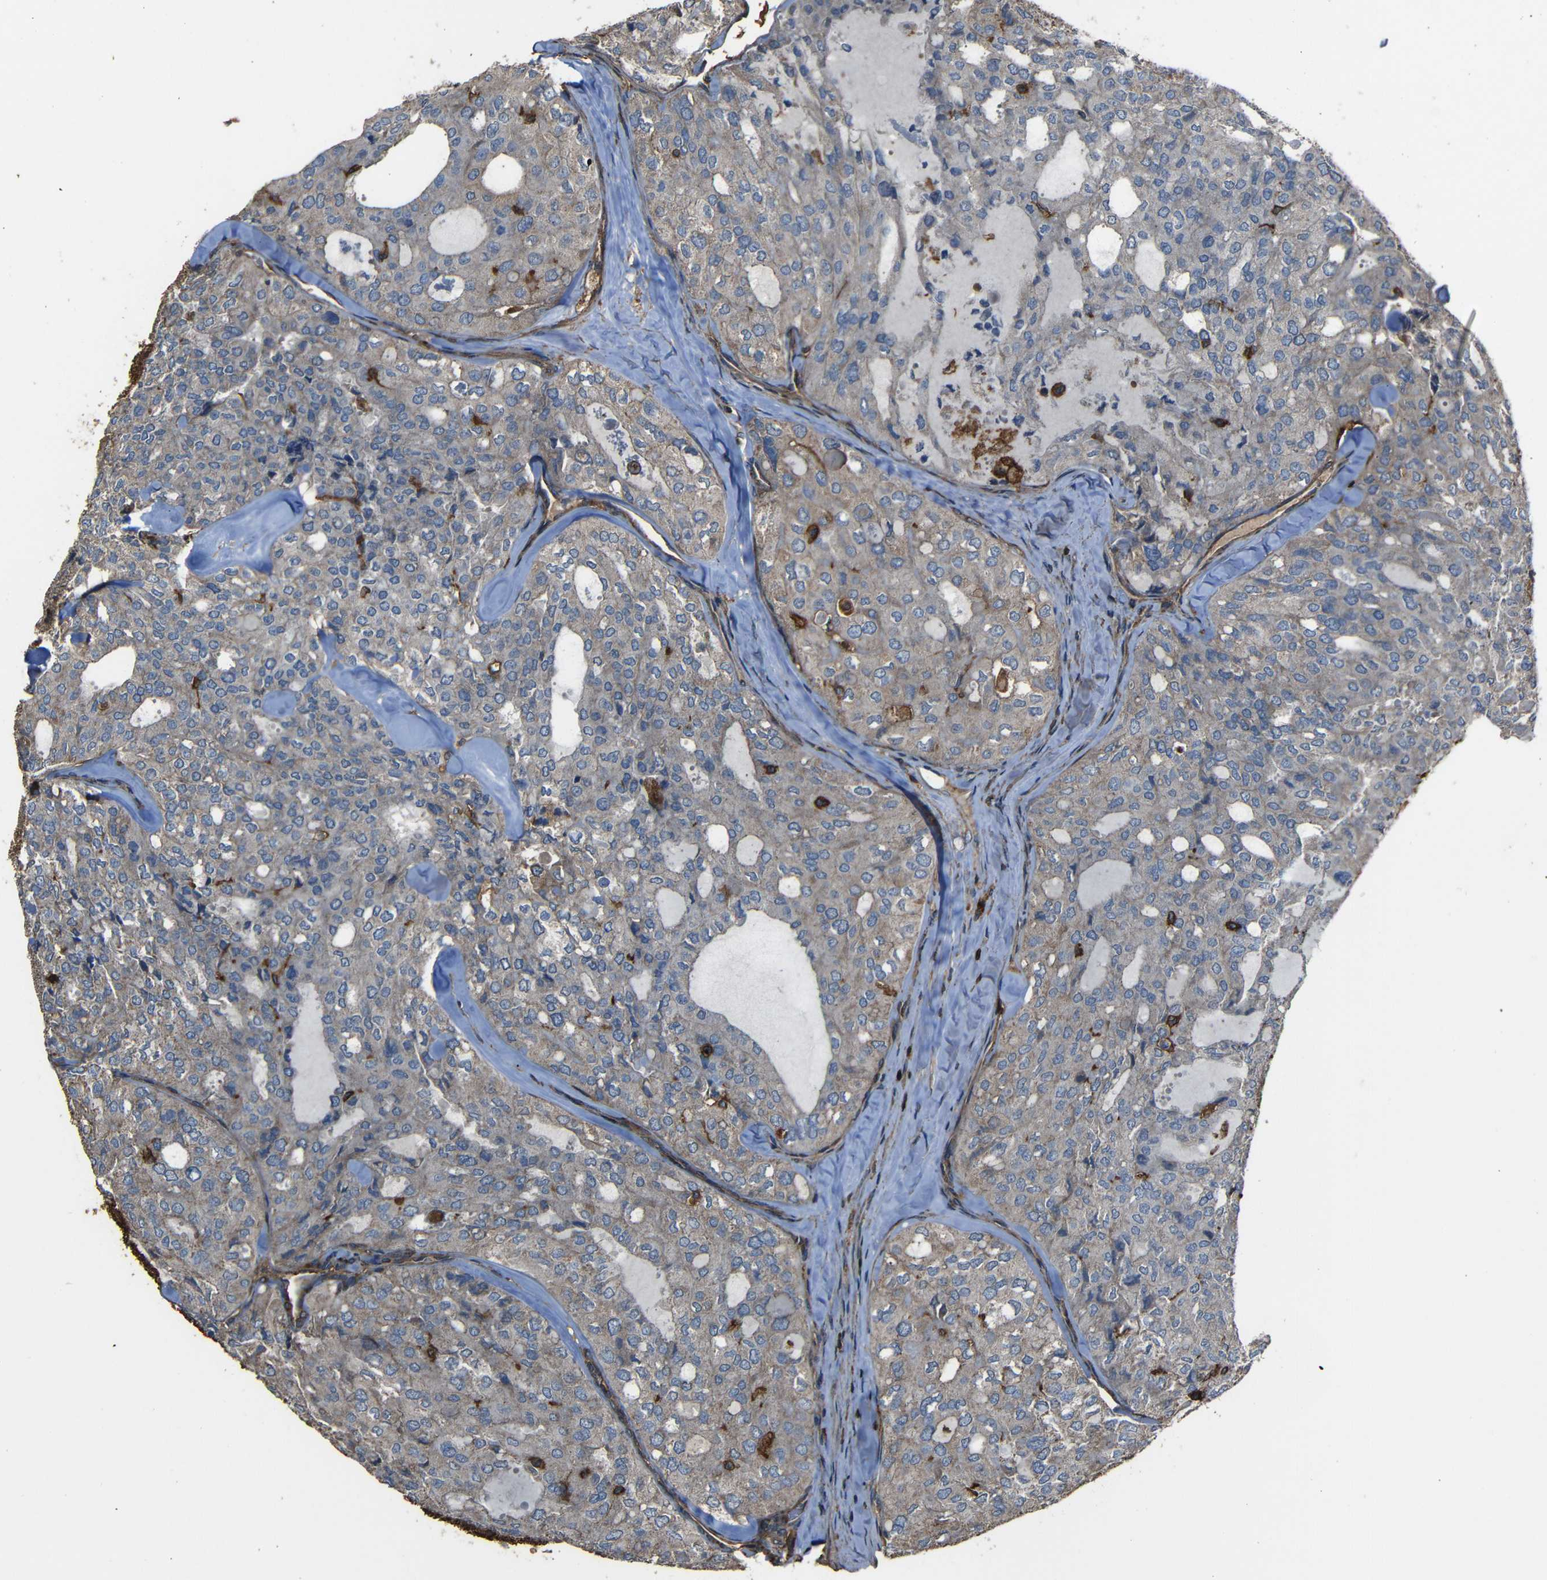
{"staining": {"intensity": "moderate", "quantity": ">75%", "location": "cytoplasmic/membranous"}, "tissue": "thyroid cancer", "cell_type": "Tumor cells", "image_type": "cancer", "snomed": [{"axis": "morphology", "description": "Follicular adenoma carcinoma, NOS"}, {"axis": "topography", "description": "Thyroid gland"}], "caption": "An image of thyroid cancer stained for a protein demonstrates moderate cytoplasmic/membranous brown staining in tumor cells. (DAB (3,3'-diaminobenzidine) IHC, brown staining for protein, blue staining for nuclei).", "gene": "ADGRE5", "patient": {"sex": "male", "age": 75}}